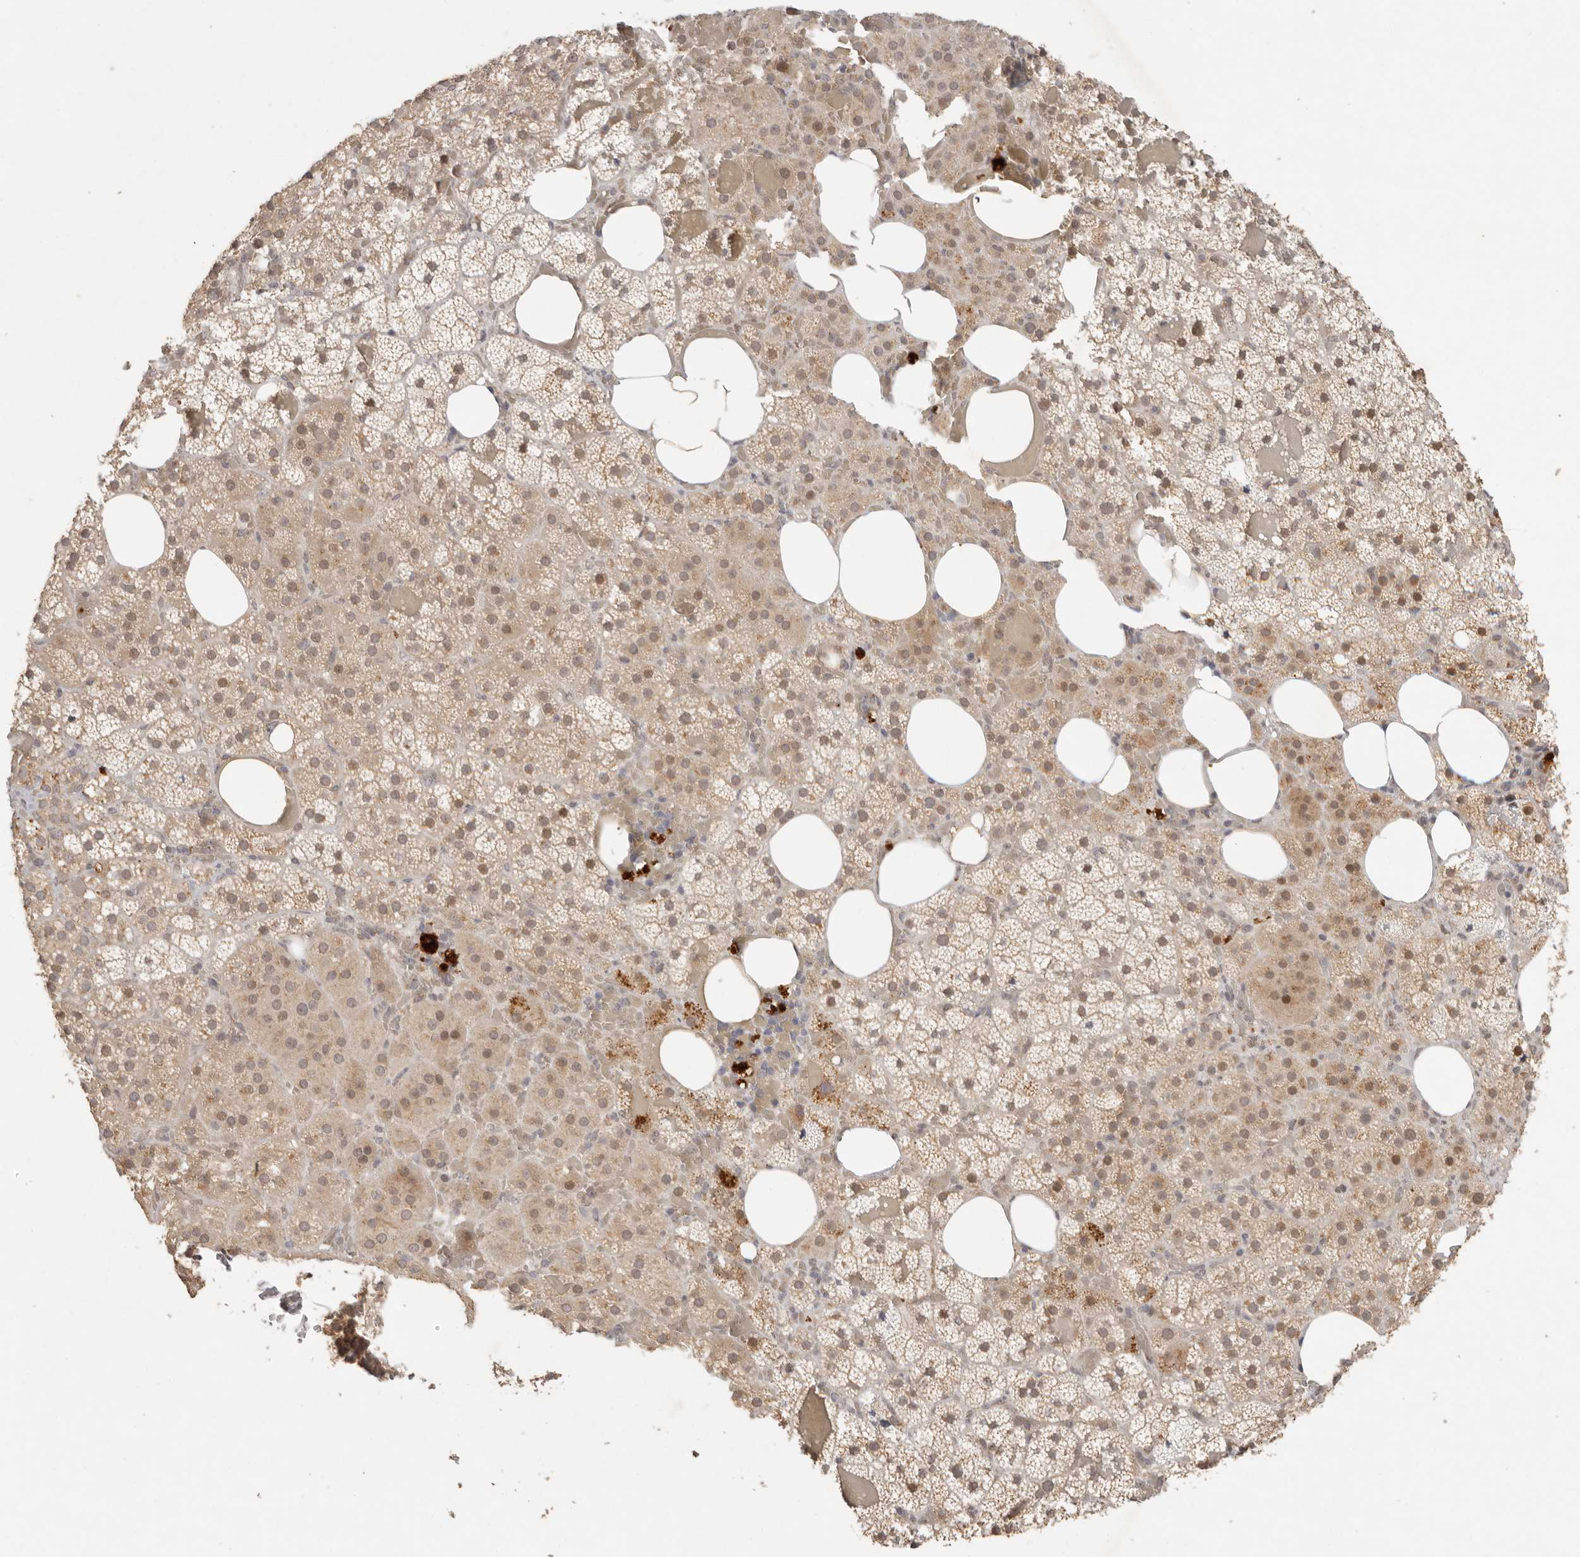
{"staining": {"intensity": "moderate", "quantity": ">75%", "location": "cytoplasmic/membranous,nuclear"}, "tissue": "adrenal gland", "cell_type": "Glandular cells", "image_type": "normal", "snomed": [{"axis": "morphology", "description": "Normal tissue, NOS"}, {"axis": "topography", "description": "Adrenal gland"}], "caption": "Immunohistochemical staining of normal adrenal gland displays medium levels of moderate cytoplasmic/membranous,nuclear expression in about >75% of glandular cells. The staining is performed using DAB brown chromogen to label protein expression. The nuclei are counter-stained blue using hematoxylin.", "gene": "LRRC75A", "patient": {"sex": "female", "age": 59}}